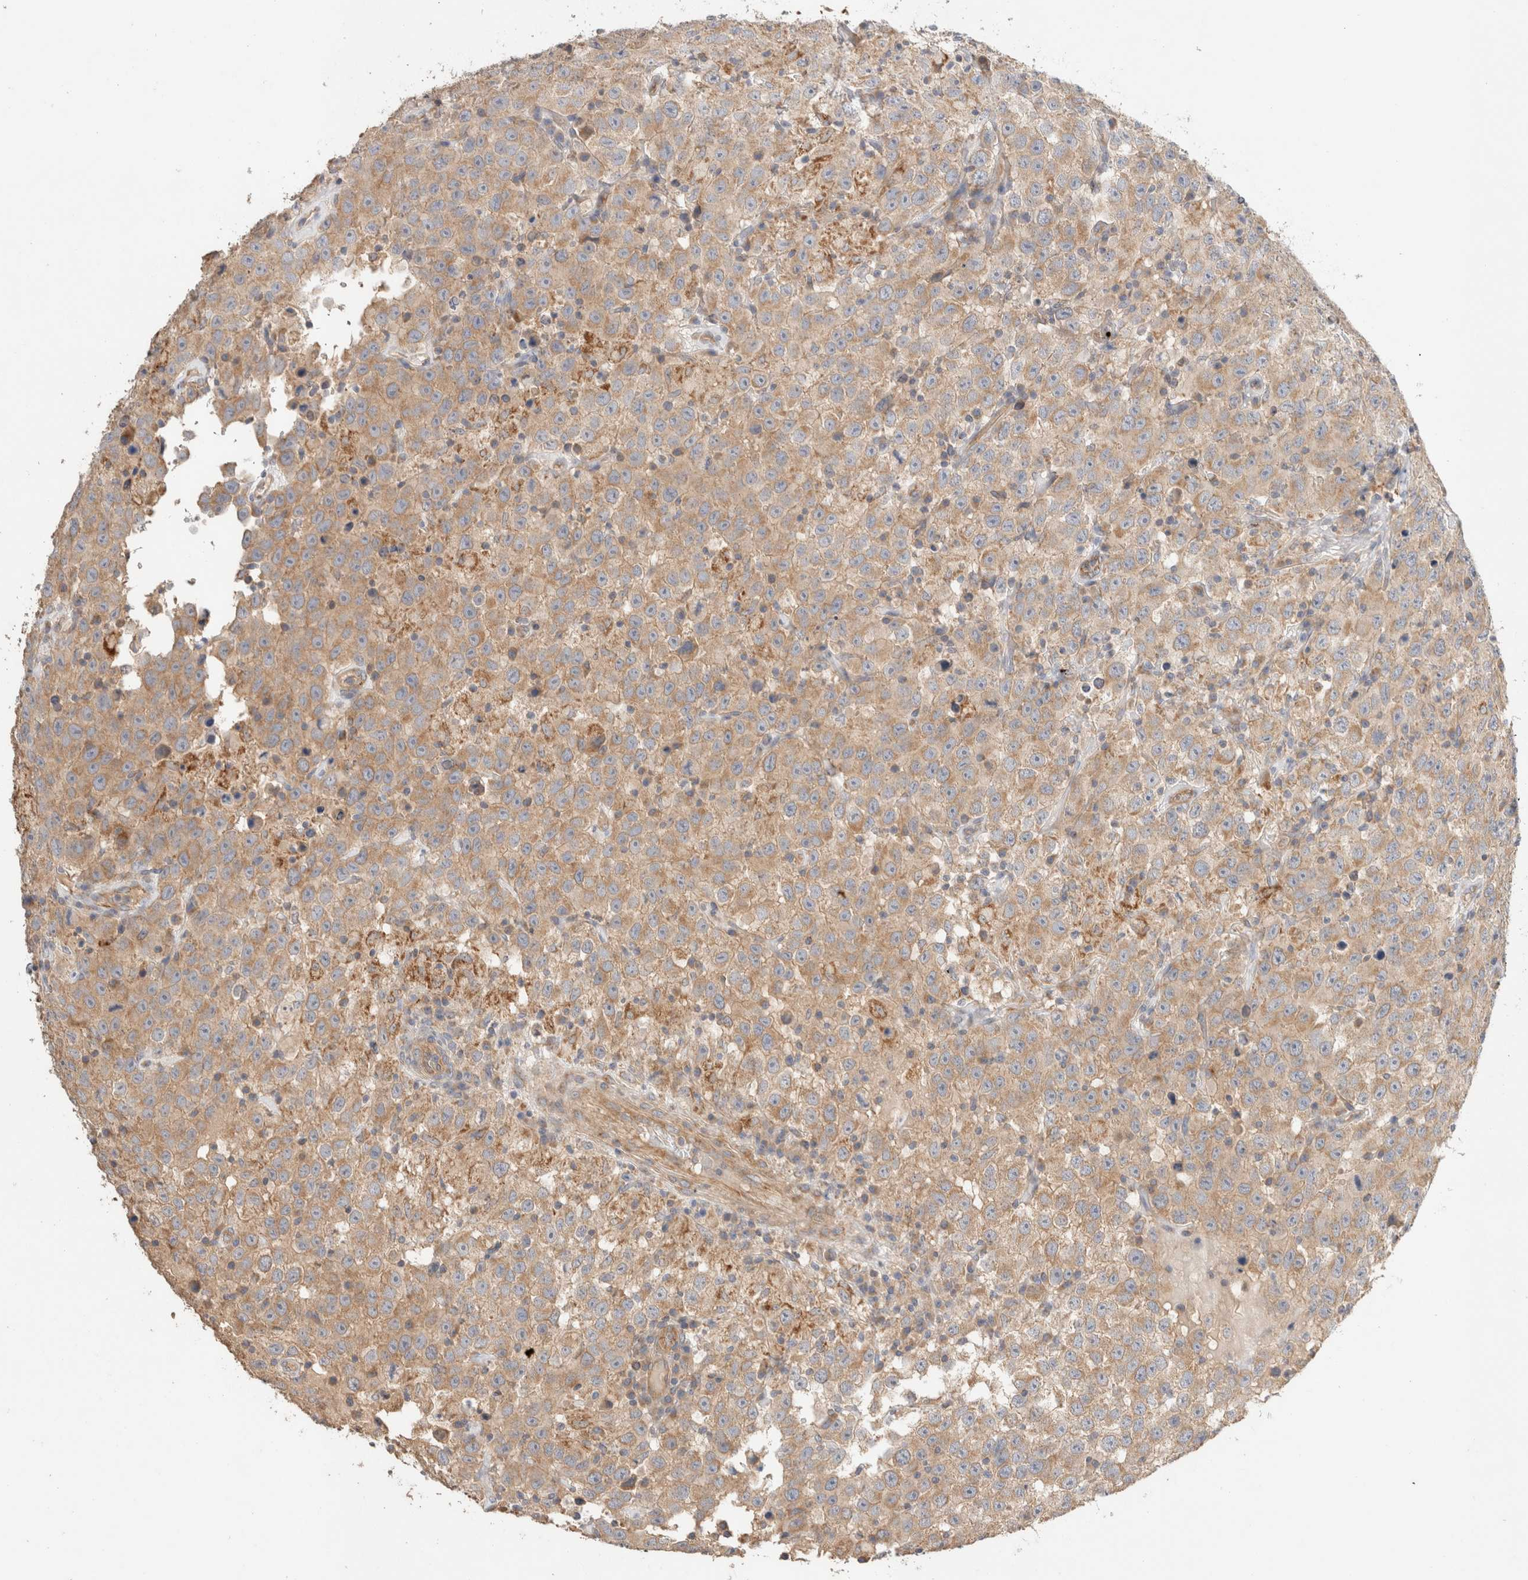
{"staining": {"intensity": "weak", "quantity": ">75%", "location": "cytoplasmic/membranous"}, "tissue": "testis cancer", "cell_type": "Tumor cells", "image_type": "cancer", "snomed": [{"axis": "morphology", "description": "Seminoma, NOS"}, {"axis": "topography", "description": "Testis"}], "caption": "Testis cancer (seminoma) was stained to show a protein in brown. There is low levels of weak cytoplasmic/membranous expression in about >75% of tumor cells. The protein is stained brown, and the nuclei are stained in blue (DAB (3,3'-diaminobenzidine) IHC with brightfield microscopy, high magnification).", "gene": "B3GNTL1", "patient": {"sex": "male", "age": 41}}